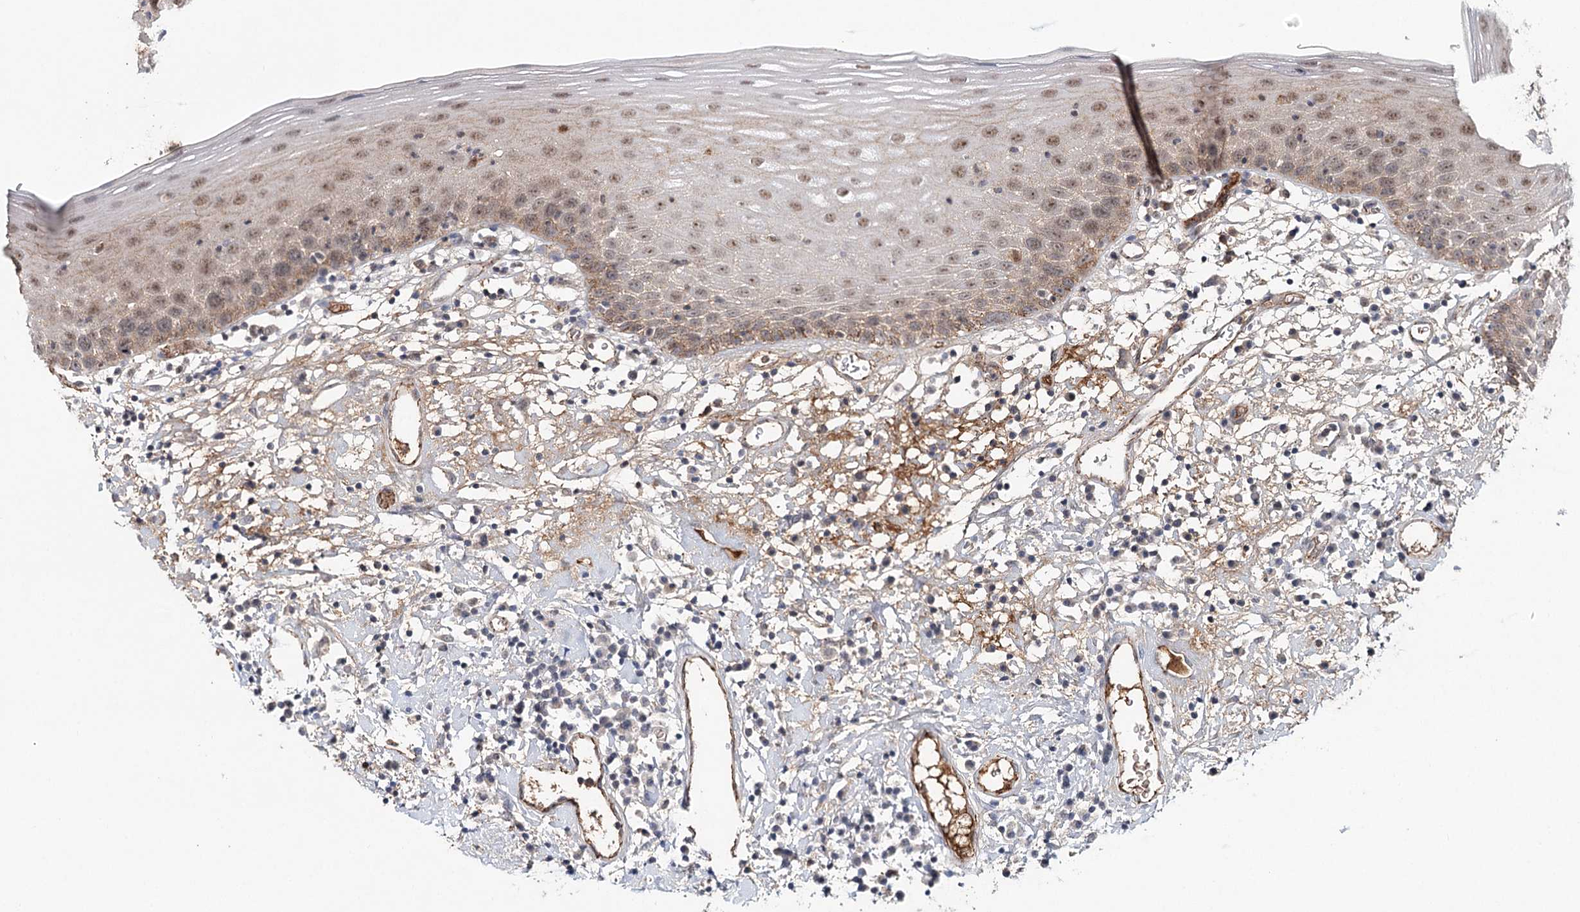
{"staining": {"intensity": "moderate", "quantity": "25%-75%", "location": "cytoplasmic/membranous,nuclear"}, "tissue": "oral mucosa", "cell_type": "Squamous epithelial cells", "image_type": "normal", "snomed": [{"axis": "morphology", "description": "Normal tissue, NOS"}, {"axis": "topography", "description": "Oral tissue"}], "caption": "The photomicrograph reveals a brown stain indicating the presence of a protein in the cytoplasmic/membranous,nuclear of squamous epithelial cells in oral mucosa. (DAB (3,3'-diaminobenzidine) IHC, brown staining for protein, blue staining for nuclei).", "gene": "PKP4", "patient": {"sex": "male", "age": 74}}